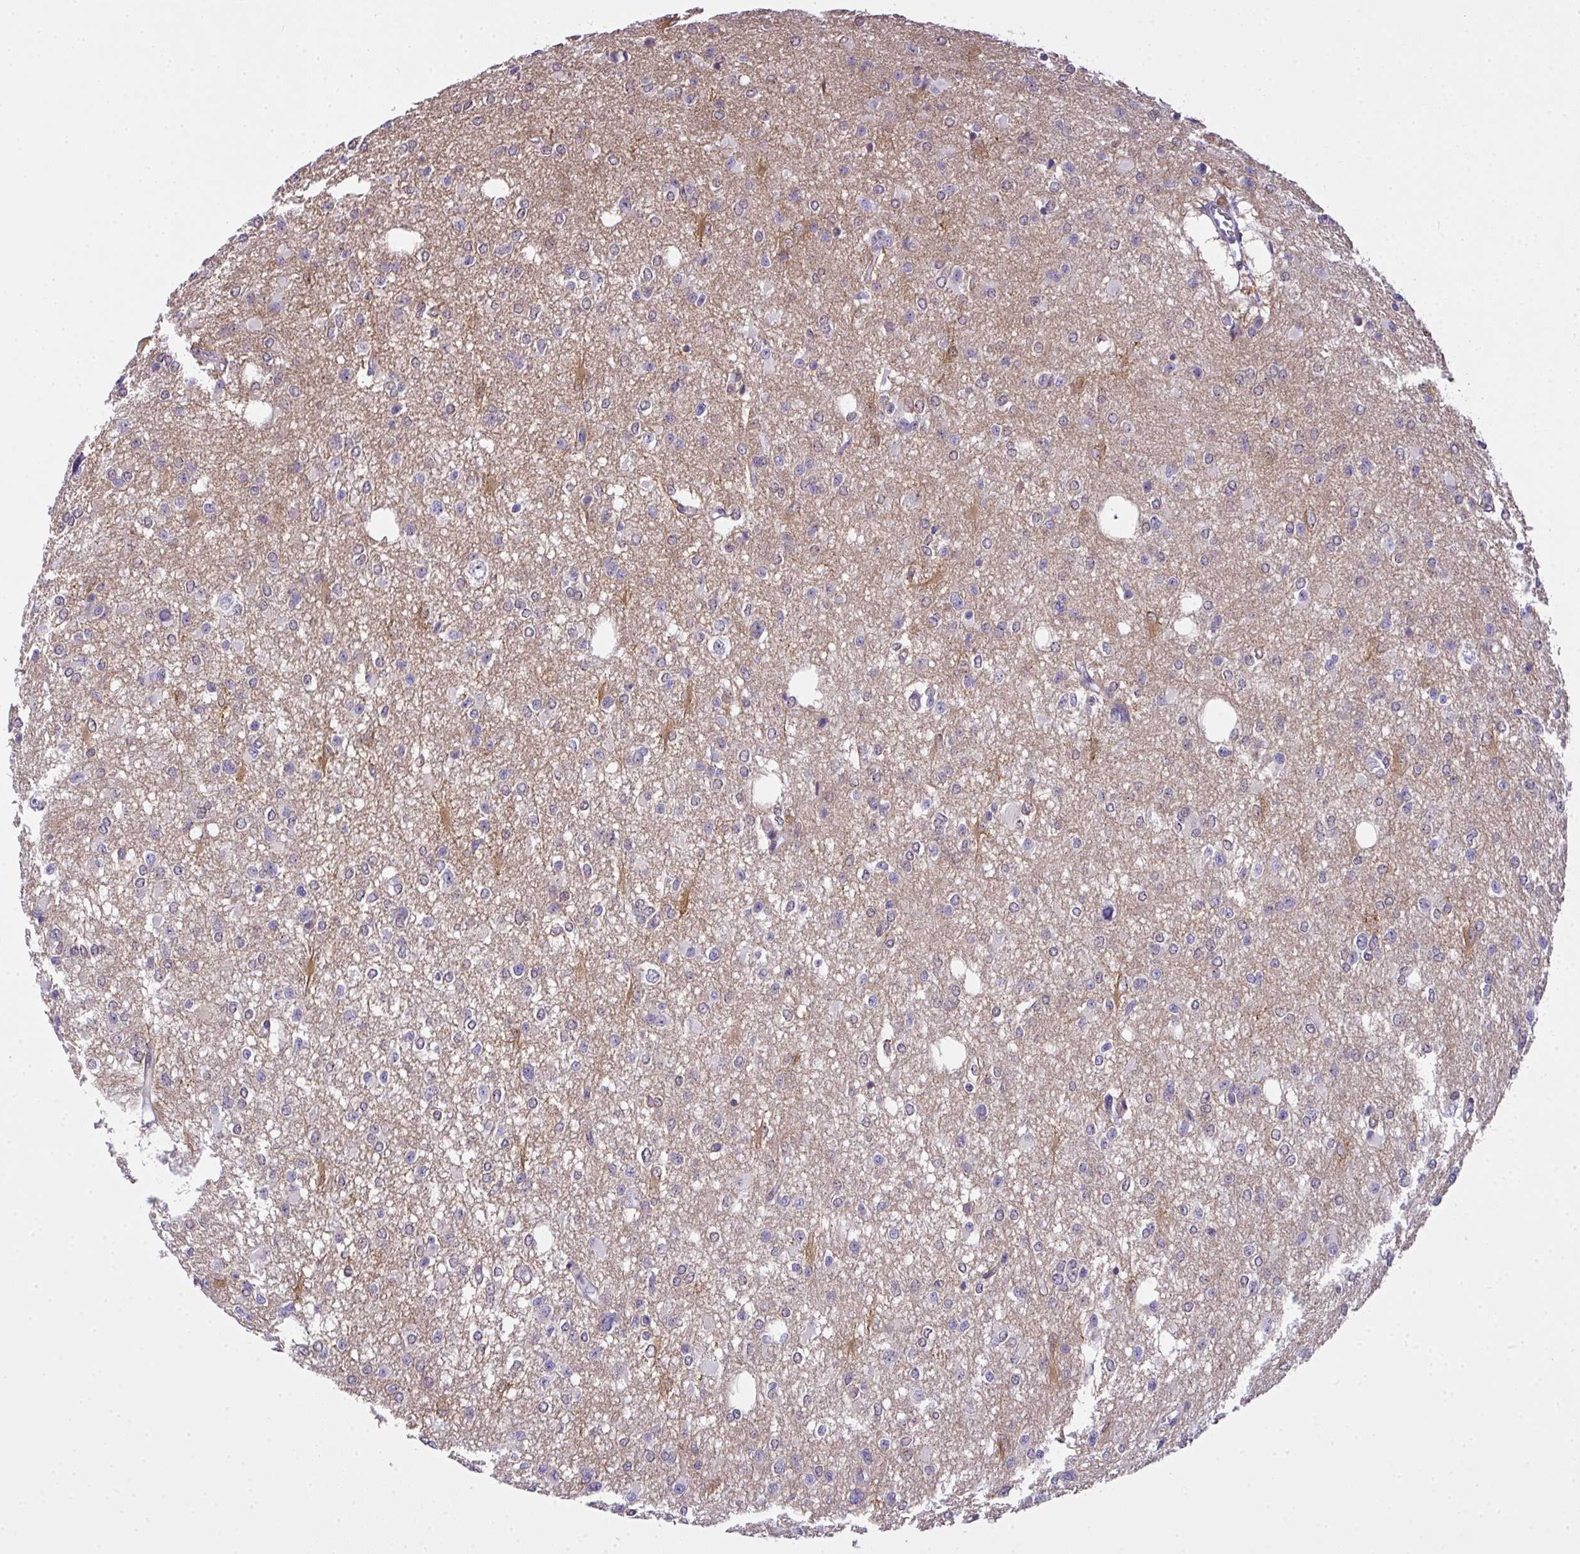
{"staining": {"intensity": "negative", "quantity": "none", "location": "none"}, "tissue": "glioma", "cell_type": "Tumor cells", "image_type": "cancer", "snomed": [{"axis": "morphology", "description": "Glioma, malignant, Low grade"}, {"axis": "topography", "description": "Brain"}], "caption": "Photomicrograph shows no significant protein expression in tumor cells of malignant low-grade glioma.", "gene": "NT5C1A", "patient": {"sex": "male", "age": 26}}